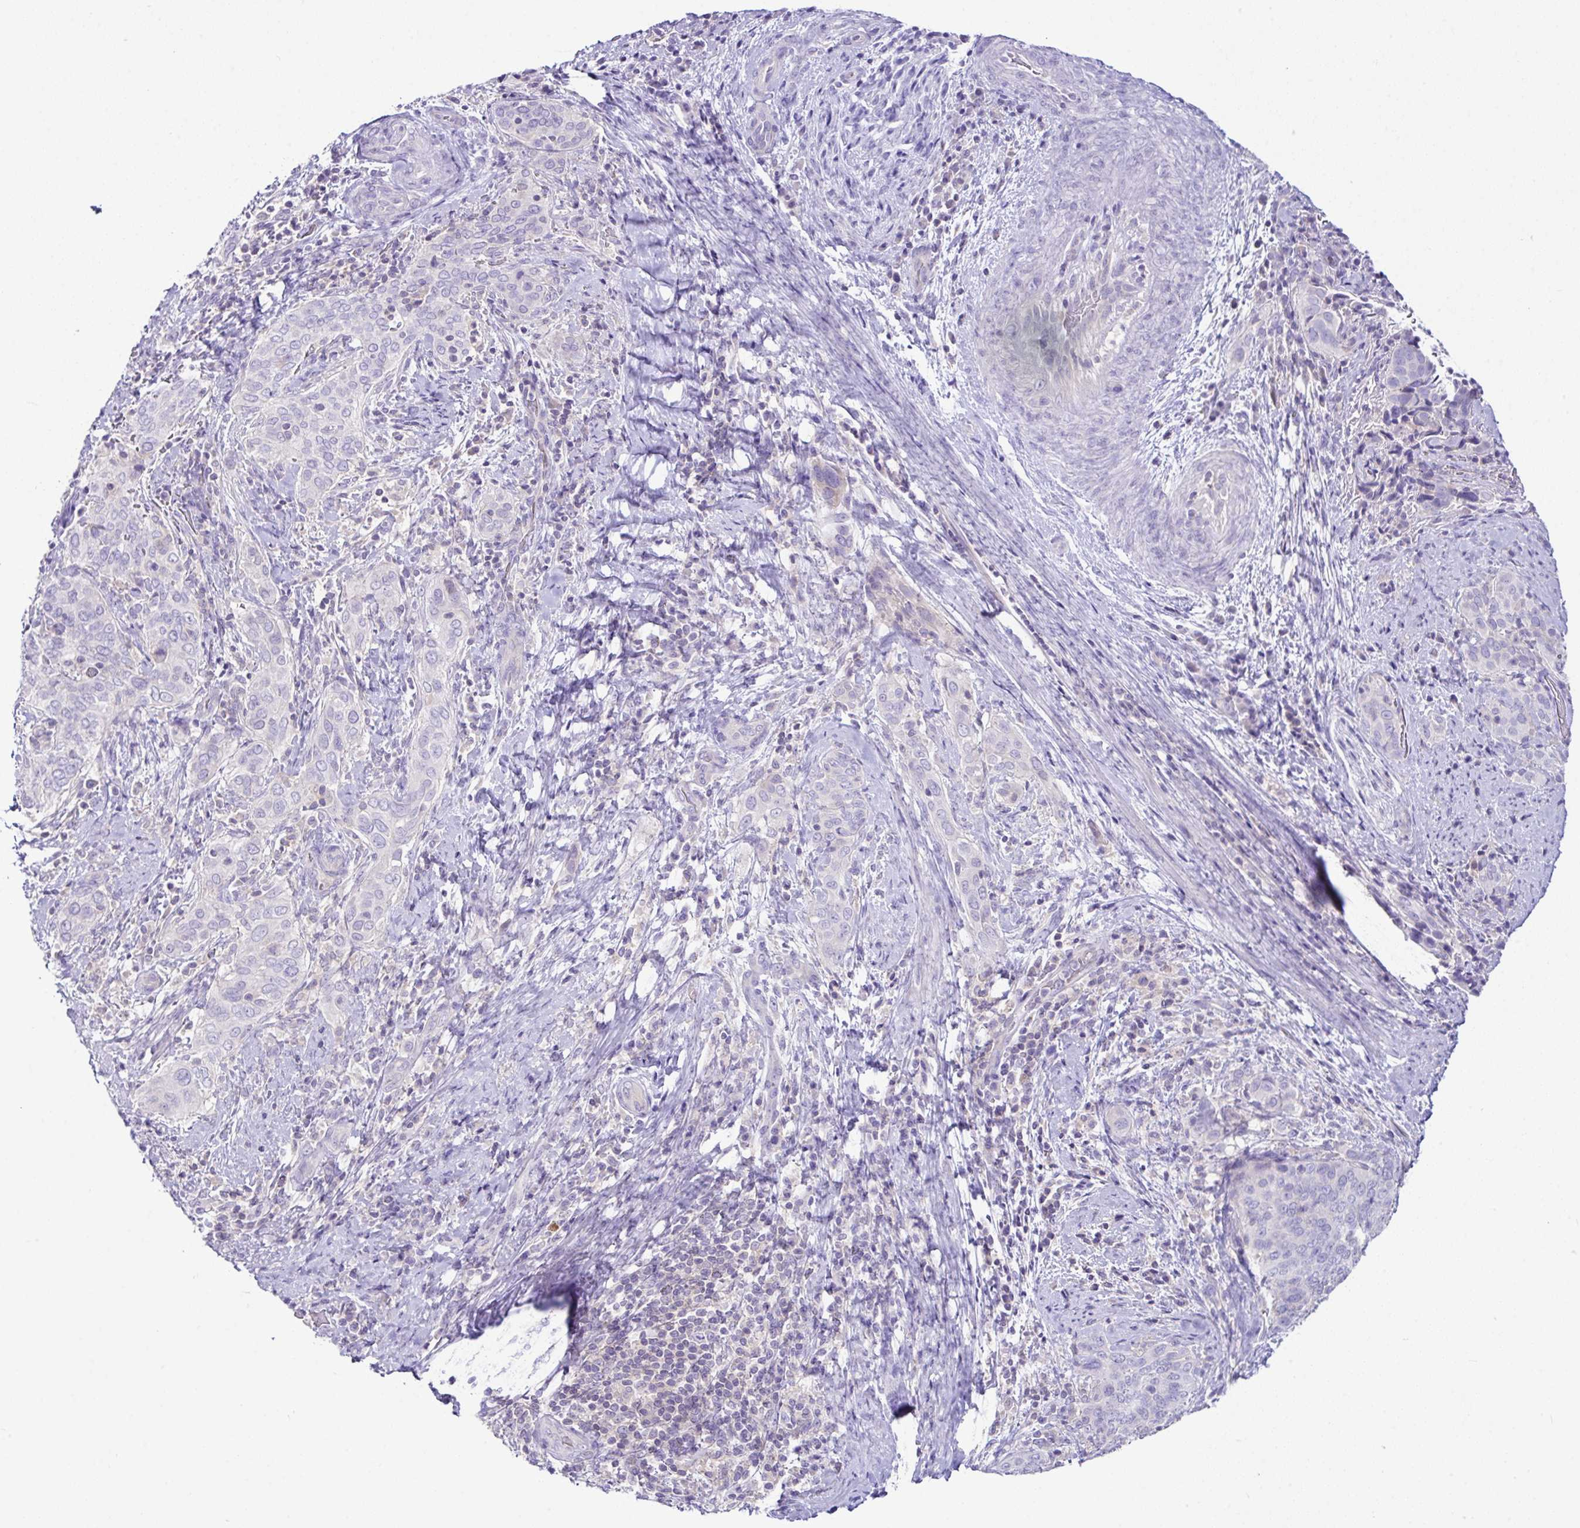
{"staining": {"intensity": "weak", "quantity": "<25%", "location": "cytoplasmic/membranous"}, "tissue": "cervical cancer", "cell_type": "Tumor cells", "image_type": "cancer", "snomed": [{"axis": "morphology", "description": "Squamous cell carcinoma, NOS"}, {"axis": "topography", "description": "Cervix"}], "caption": "Human cervical cancer (squamous cell carcinoma) stained for a protein using immunohistochemistry (IHC) exhibits no staining in tumor cells.", "gene": "D2HGDH", "patient": {"sex": "female", "age": 38}}